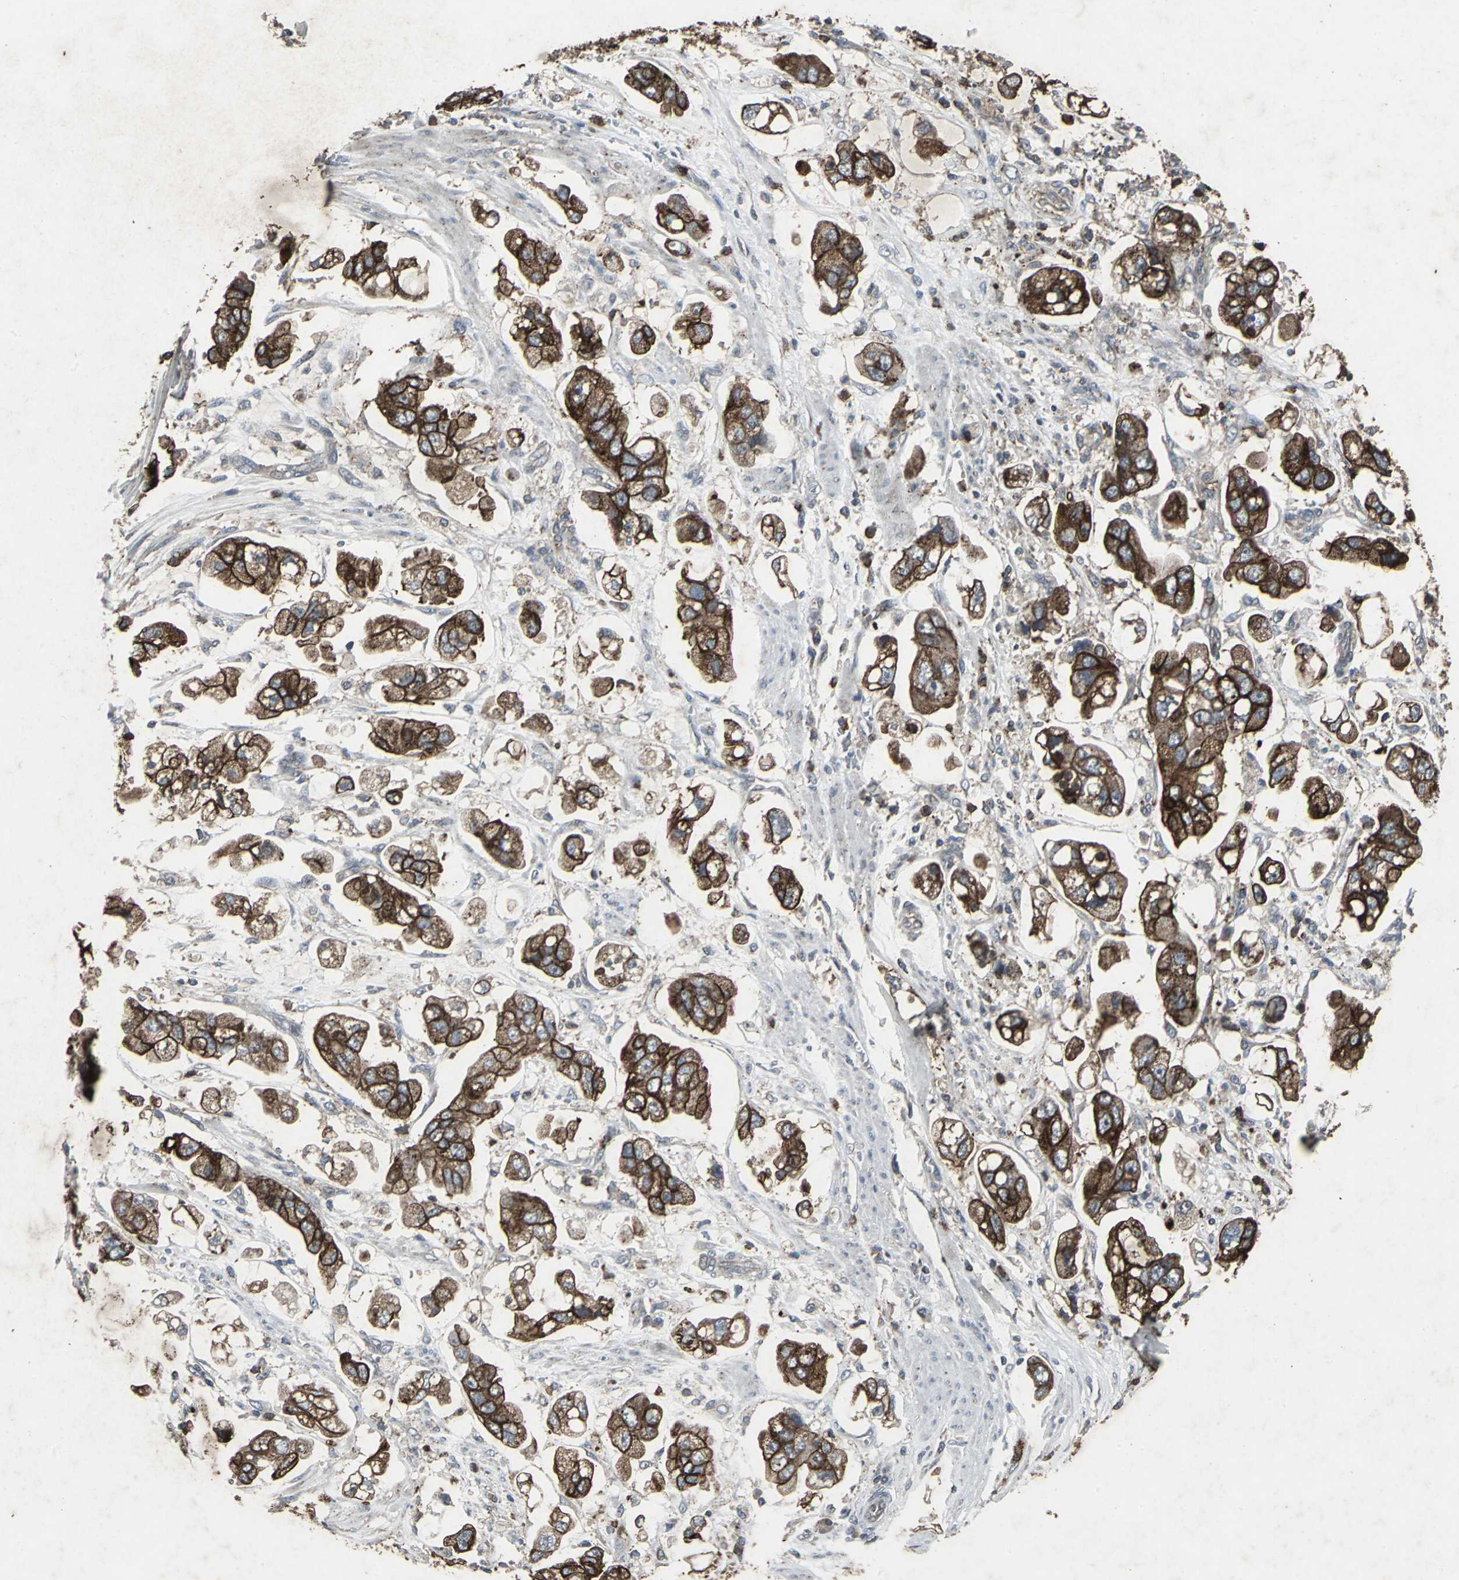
{"staining": {"intensity": "strong", "quantity": ">75%", "location": "cytoplasmic/membranous"}, "tissue": "stomach cancer", "cell_type": "Tumor cells", "image_type": "cancer", "snomed": [{"axis": "morphology", "description": "Adenocarcinoma, NOS"}, {"axis": "topography", "description": "Stomach"}], "caption": "A high-resolution image shows immunohistochemistry (IHC) staining of adenocarcinoma (stomach), which exhibits strong cytoplasmic/membranous staining in approximately >75% of tumor cells.", "gene": "CCR9", "patient": {"sex": "male", "age": 62}}